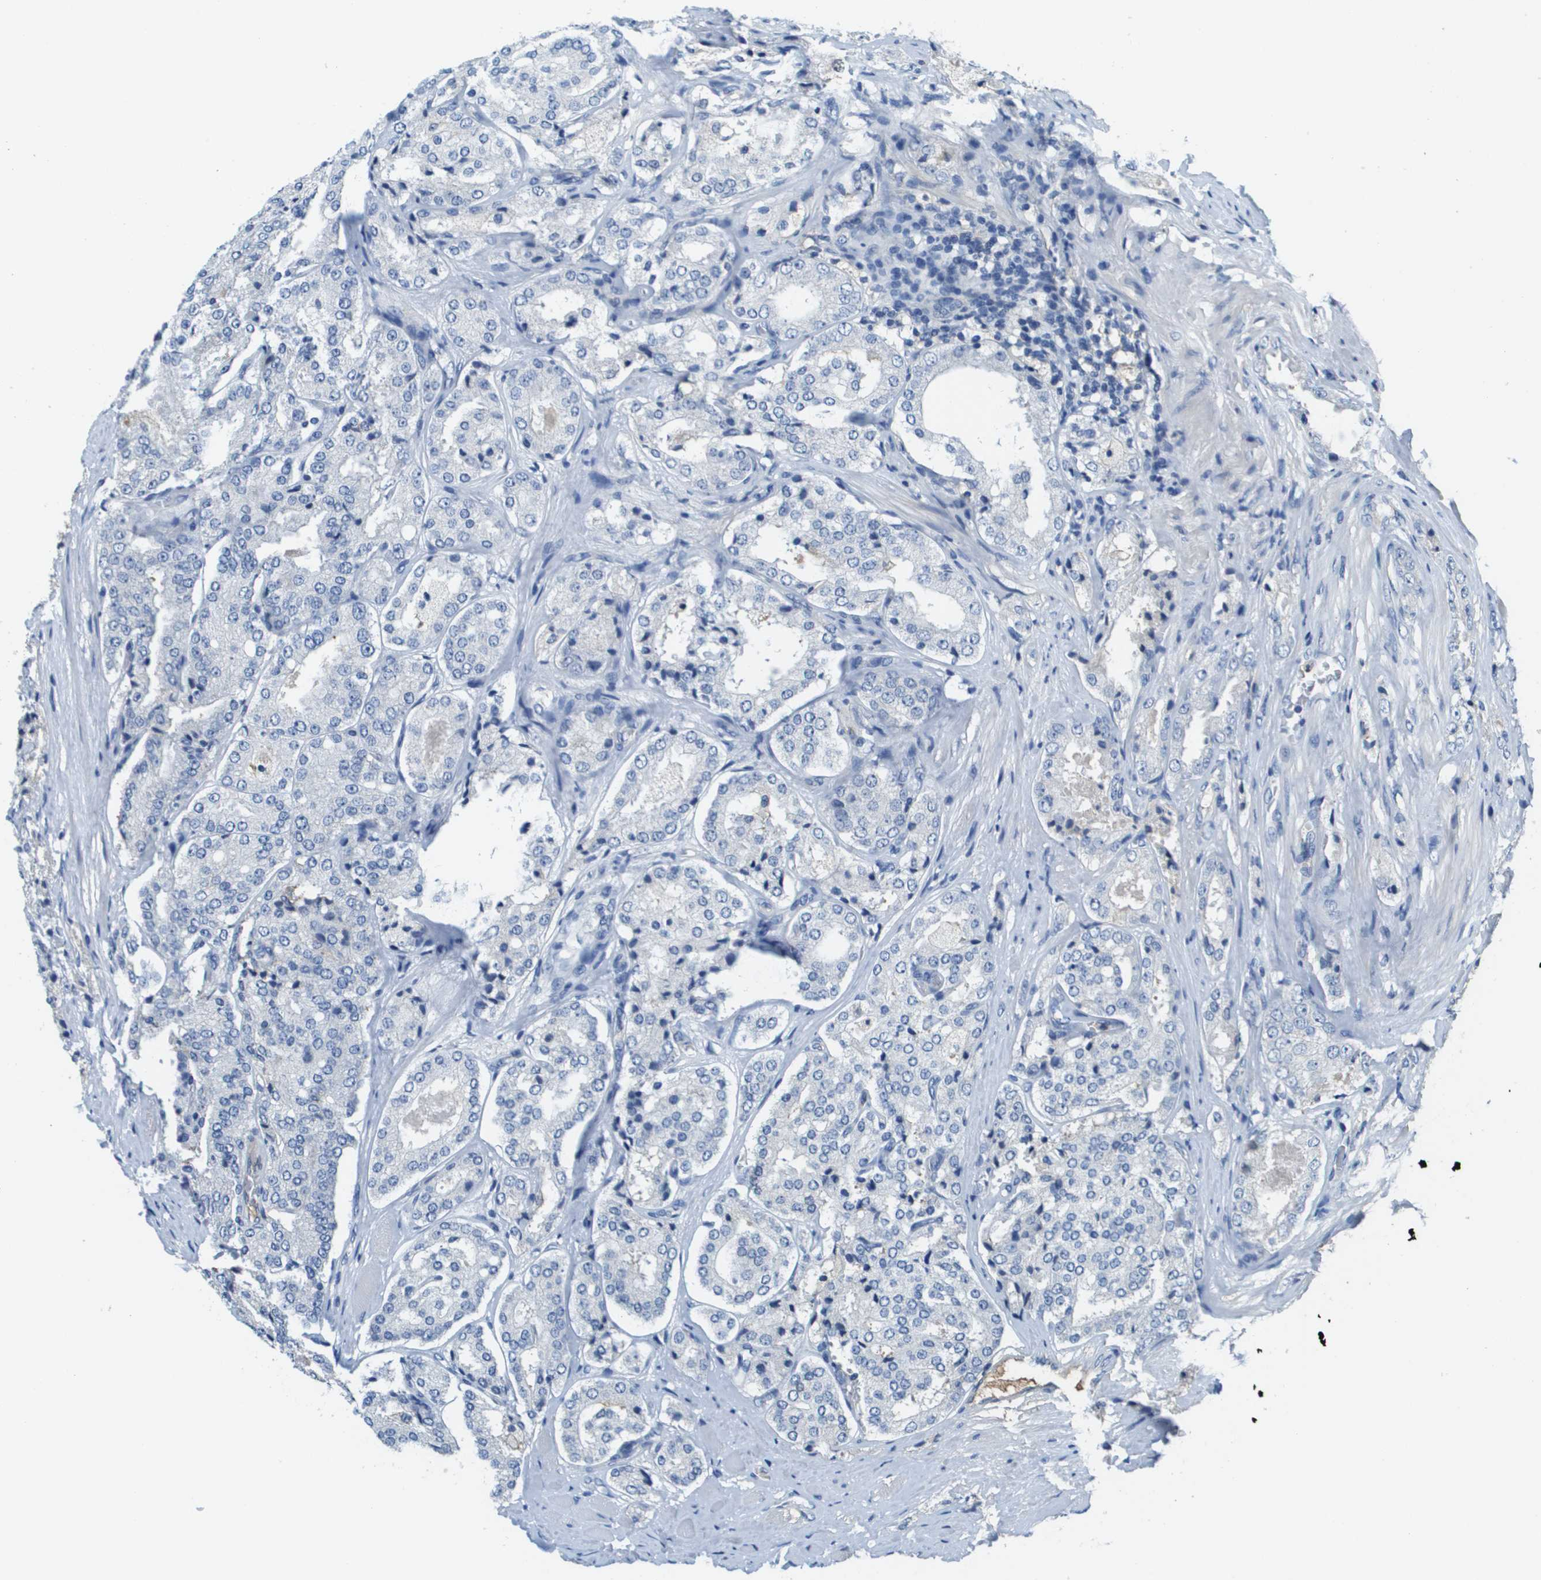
{"staining": {"intensity": "negative", "quantity": "none", "location": "none"}, "tissue": "prostate cancer", "cell_type": "Tumor cells", "image_type": "cancer", "snomed": [{"axis": "morphology", "description": "Adenocarcinoma, High grade"}, {"axis": "topography", "description": "Prostate"}], "caption": "This is an immunohistochemistry photomicrograph of human prostate cancer (adenocarcinoma (high-grade)). There is no staining in tumor cells.", "gene": "SLC16A3", "patient": {"sex": "male", "age": 65}}